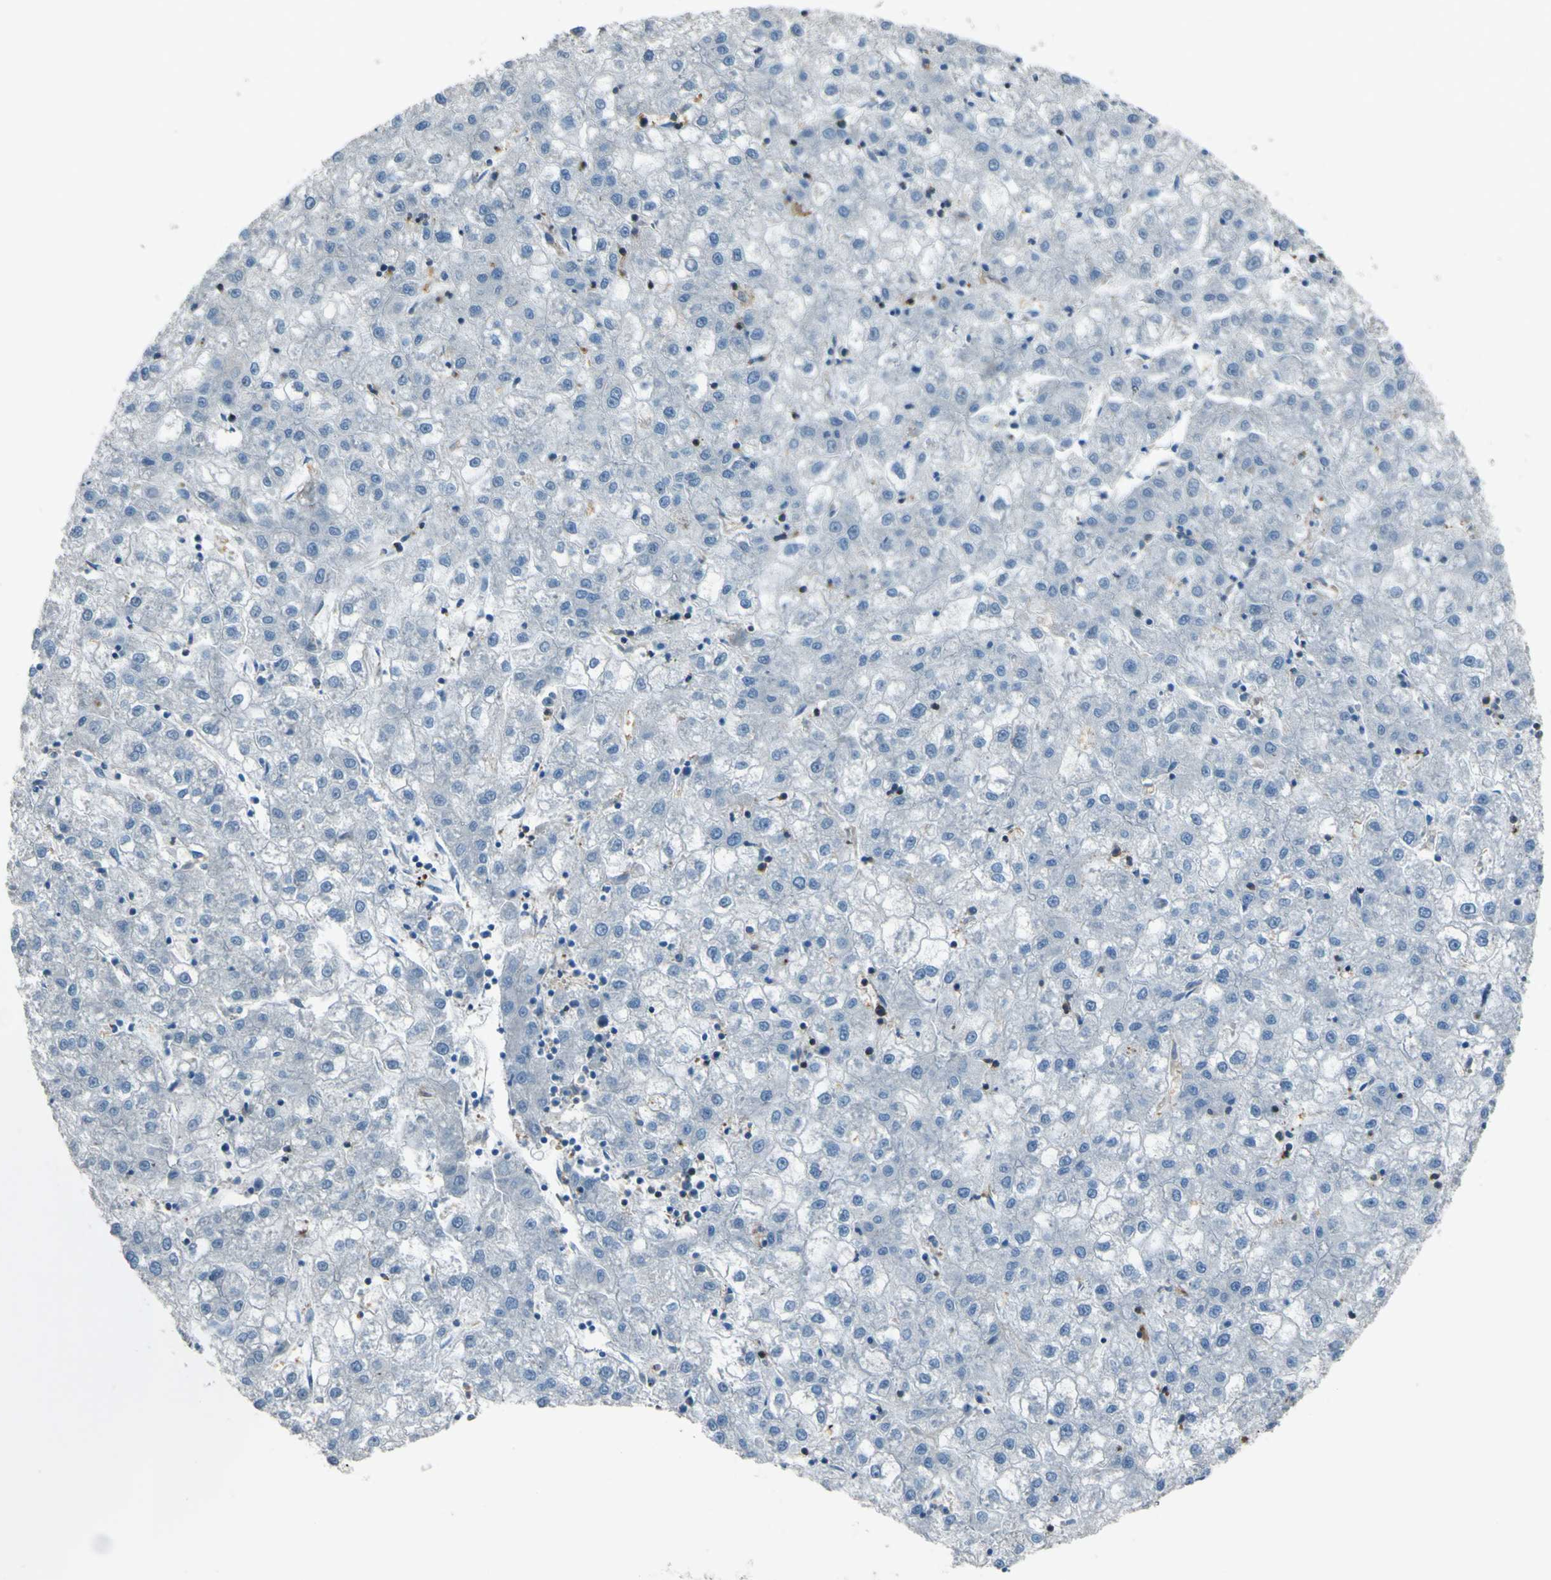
{"staining": {"intensity": "negative", "quantity": "none", "location": "none"}, "tissue": "liver cancer", "cell_type": "Tumor cells", "image_type": "cancer", "snomed": [{"axis": "morphology", "description": "Carcinoma, Hepatocellular, NOS"}, {"axis": "topography", "description": "Liver"}], "caption": "This photomicrograph is of liver cancer stained with immunohistochemistry to label a protein in brown with the nuclei are counter-stained blue. There is no expression in tumor cells.", "gene": "PCDHB5", "patient": {"sex": "male", "age": 72}}